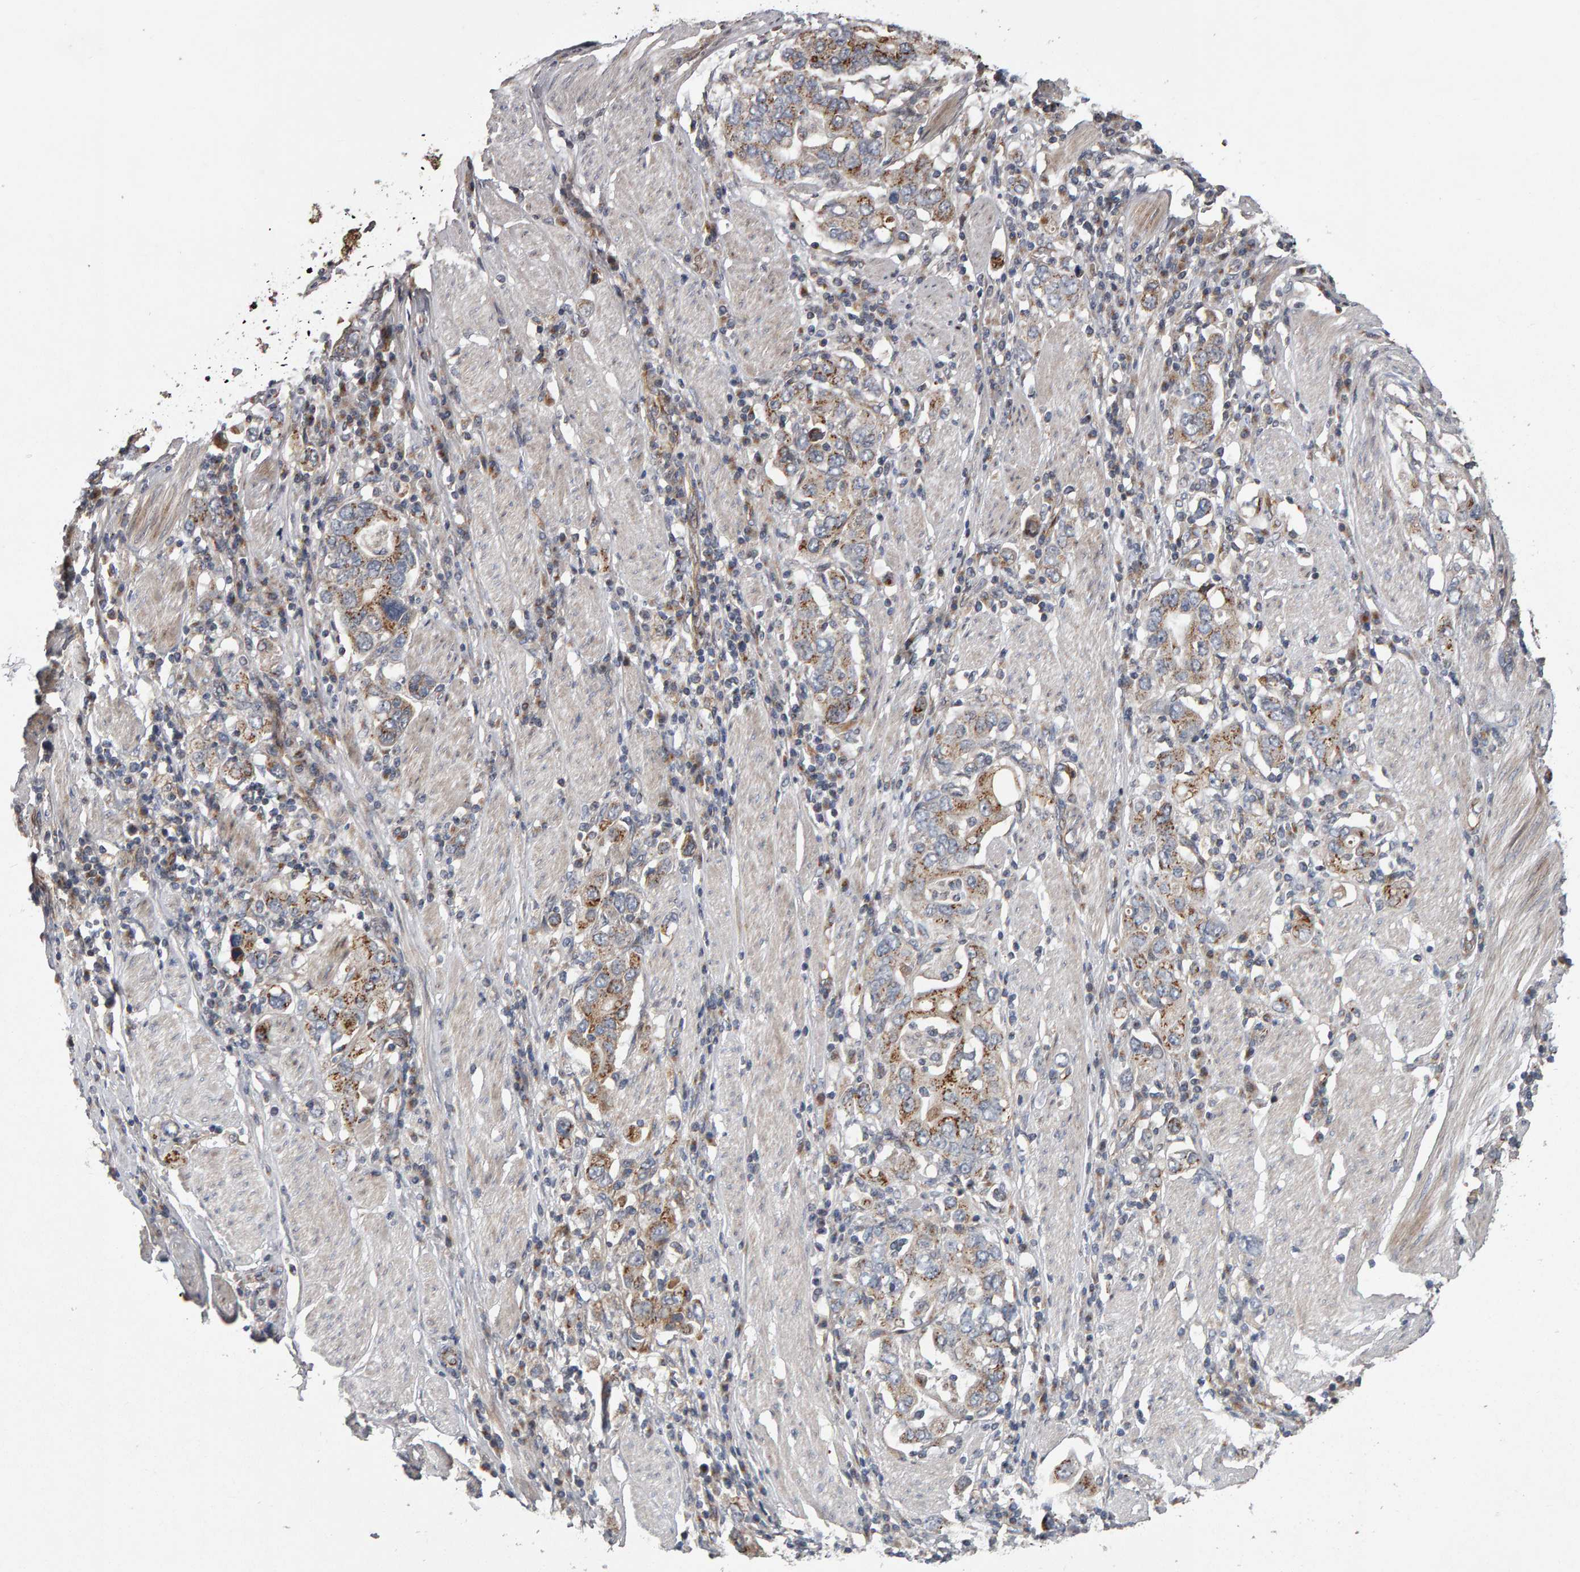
{"staining": {"intensity": "moderate", "quantity": "25%-75%", "location": "cytoplasmic/membranous"}, "tissue": "stomach cancer", "cell_type": "Tumor cells", "image_type": "cancer", "snomed": [{"axis": "morphology", "description": "Adenocarcinoma, NOS"}, {"axis": "topography", "description": "Stomach, upper"}], "caption": "A photomicrograph of human adenocarcinoma (stomach) stained for a protein displays moderate cytoplasmic/membranous brown staining in tumor cells.", "gene": "CANT1", "patient": {"sex": "male", "age": 62}}